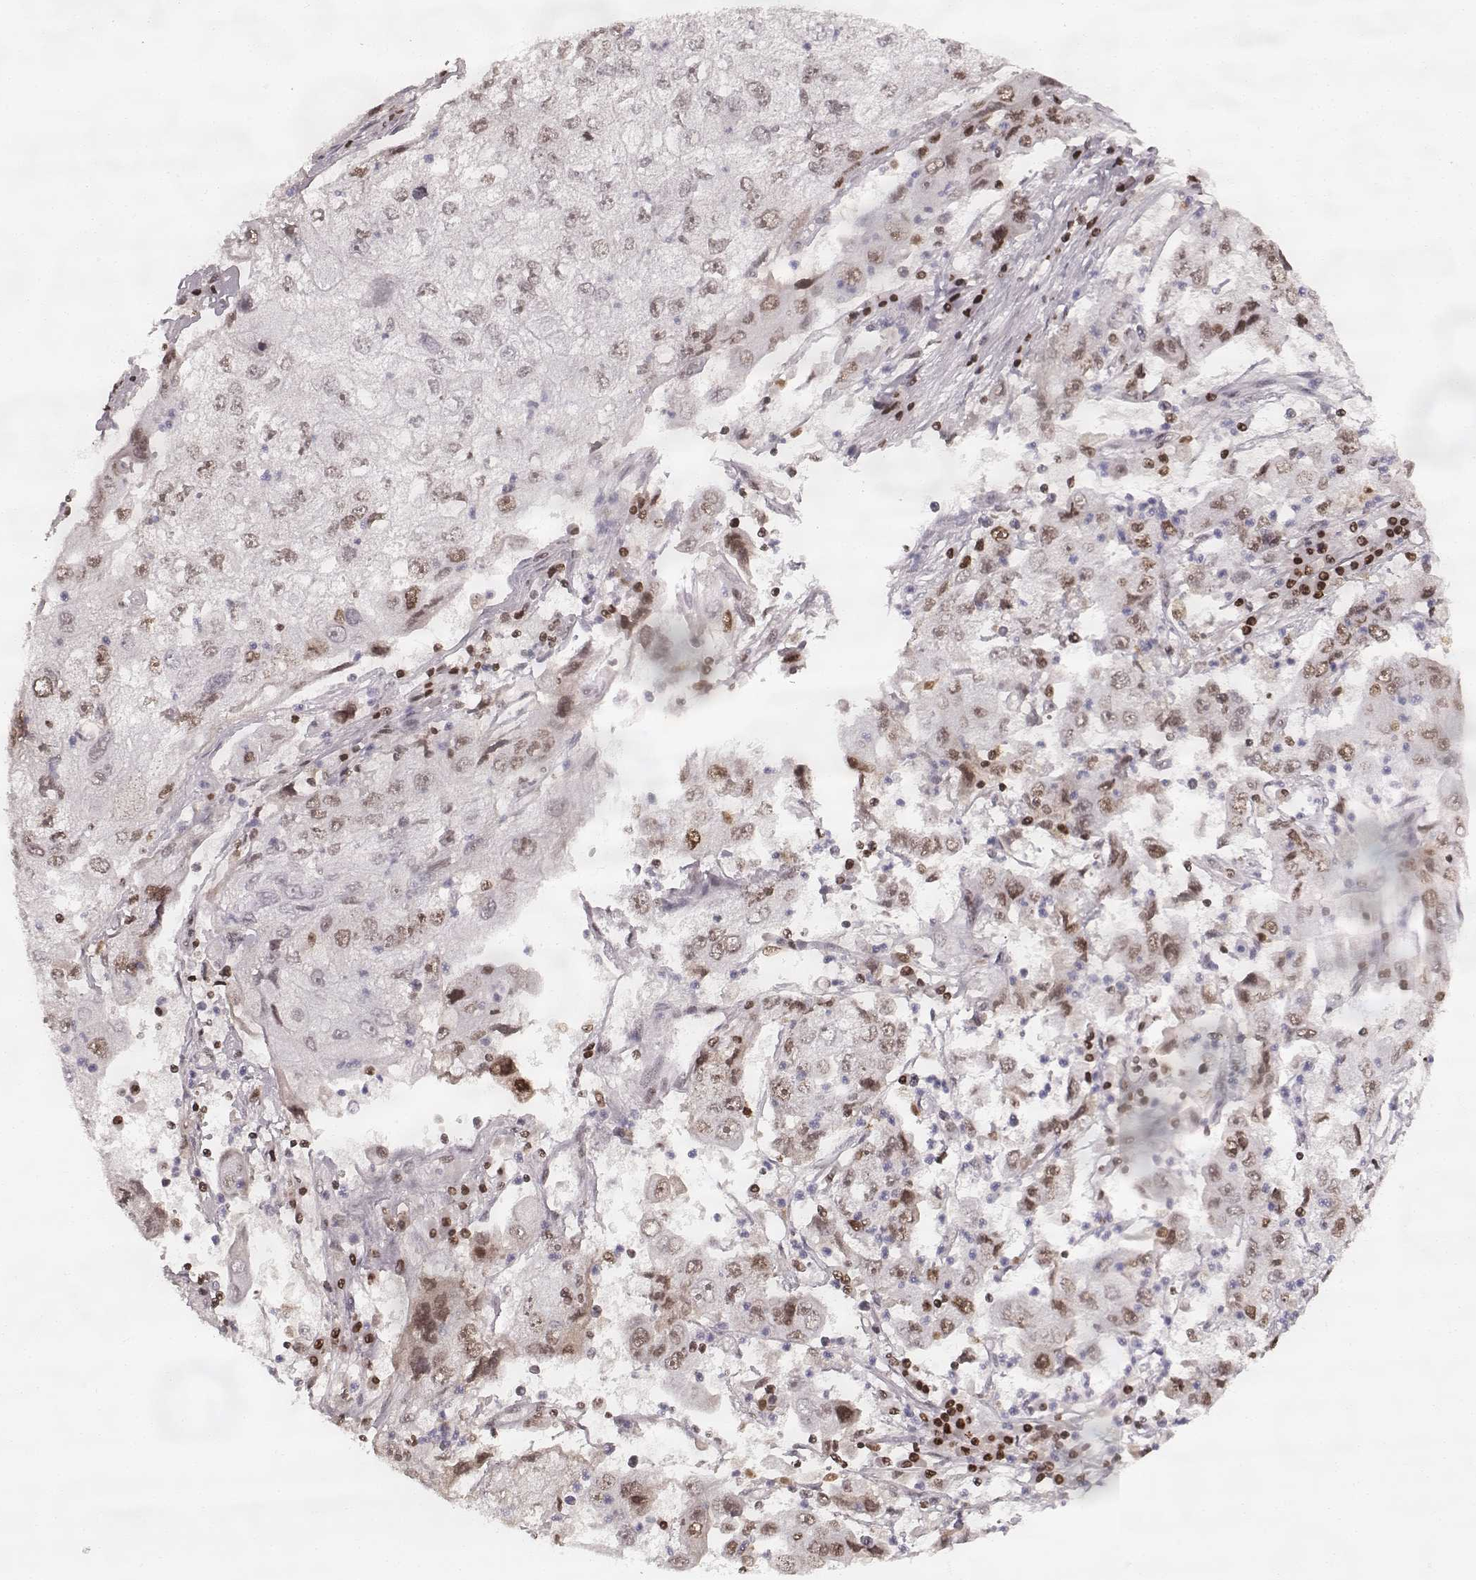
{"staining": {"intensity": "moderate", "quantity": "<25%", "location": "nuclear"}, "tissue": "cervical cancer", "cell_type": "Tumor cells", "image_type": "cancer", "snomed": [{"axis": "morphology", "description": "Squamous cell carcinoma, NOS"}, {"axis": "topography", "description": "Cervix"}], "caption": "Cervical cancer stained for a protein (brown) demonstrates moderate nuclear positive expression in about <25% of tumor cells.", "gene": "PARP1", "patient": {"sex": "female", "age": 36}}